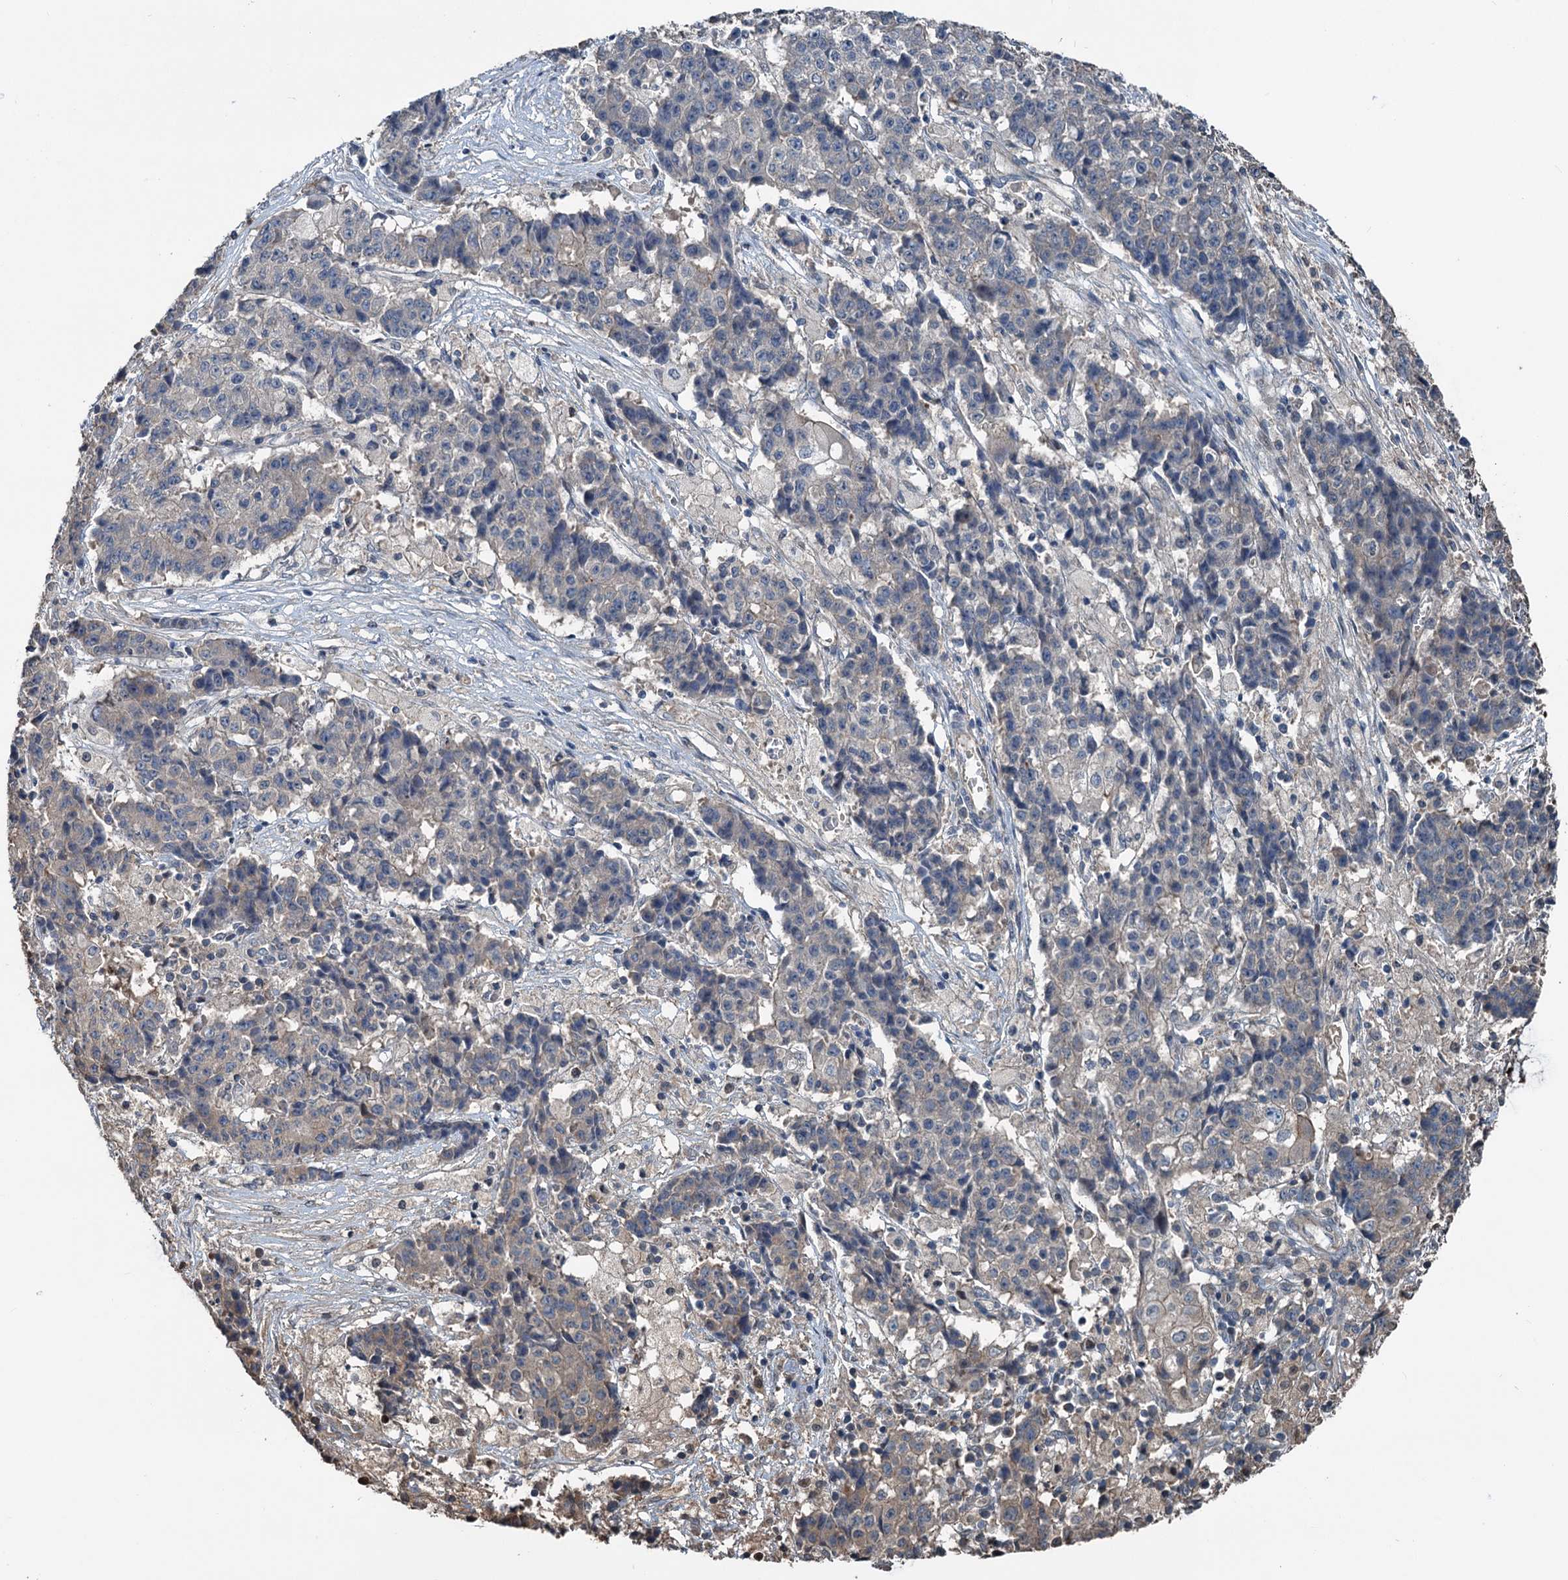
{"staining": {"intensity": "weak", "quantity": "<25%", "location": "cytoplasmic/membranous"}, "tissue": "ovarian cancer", "cell_type": "Tumor cells", "image_type": "cancer", "snomed": [{"axis": "morphology", "description": "Carcinoma, endometroid"}, {"axis": "topography", "description": "Ovary"}], "caption": "High power microscopy image of an IHC photomicrograph of ovarian endometroid carcinoma, revealing no significant staining in tumor cells. Brightfield microscopy of IHC stained with DAB (brown) and hematoxylin (blue), captured at high magnification.", "gene": "TEDC1", "patient": {"sex": "female", "age": 42}}